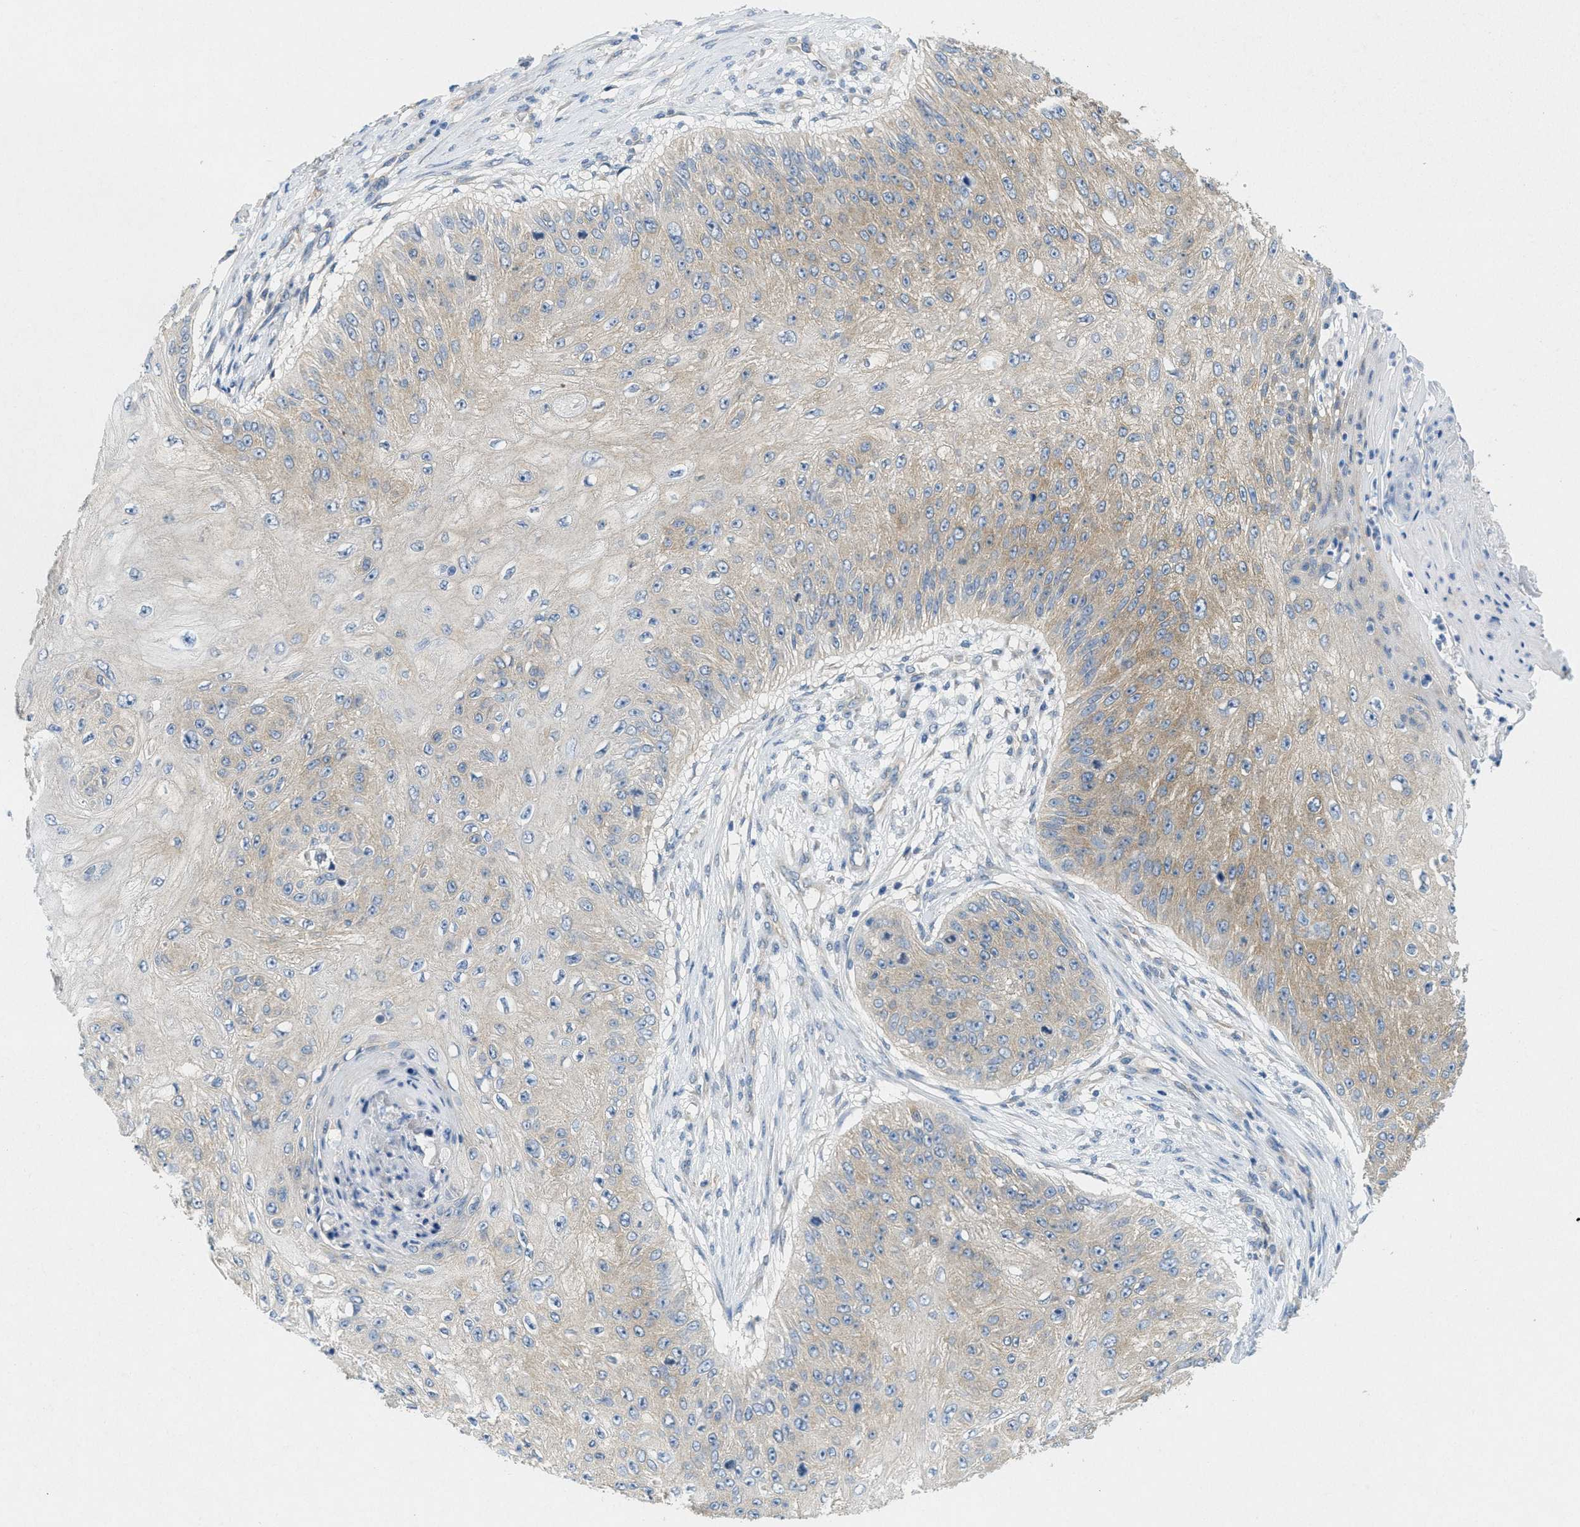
{"staining": {"intensity": "weak", "quantity": "<25%", "location": "cytoplasmic/membranous"}, "tissue": "skin cancer", "cell_type": "Tumor cells", "image_type": "cancer", "snomed": [{"axis": "morphology", "description": "Squamous cell carcinoma, NOS"}, {"axis": "topography", "description": "Skin"}], "caption": "Protein analysis of skin squamous cell carcinoma demonstrates no significant staining in tumor cells. (DAB IHC, high magnification).", "gene": "ZFYVE9", "patient": {"sex": "female", "age": 80}}